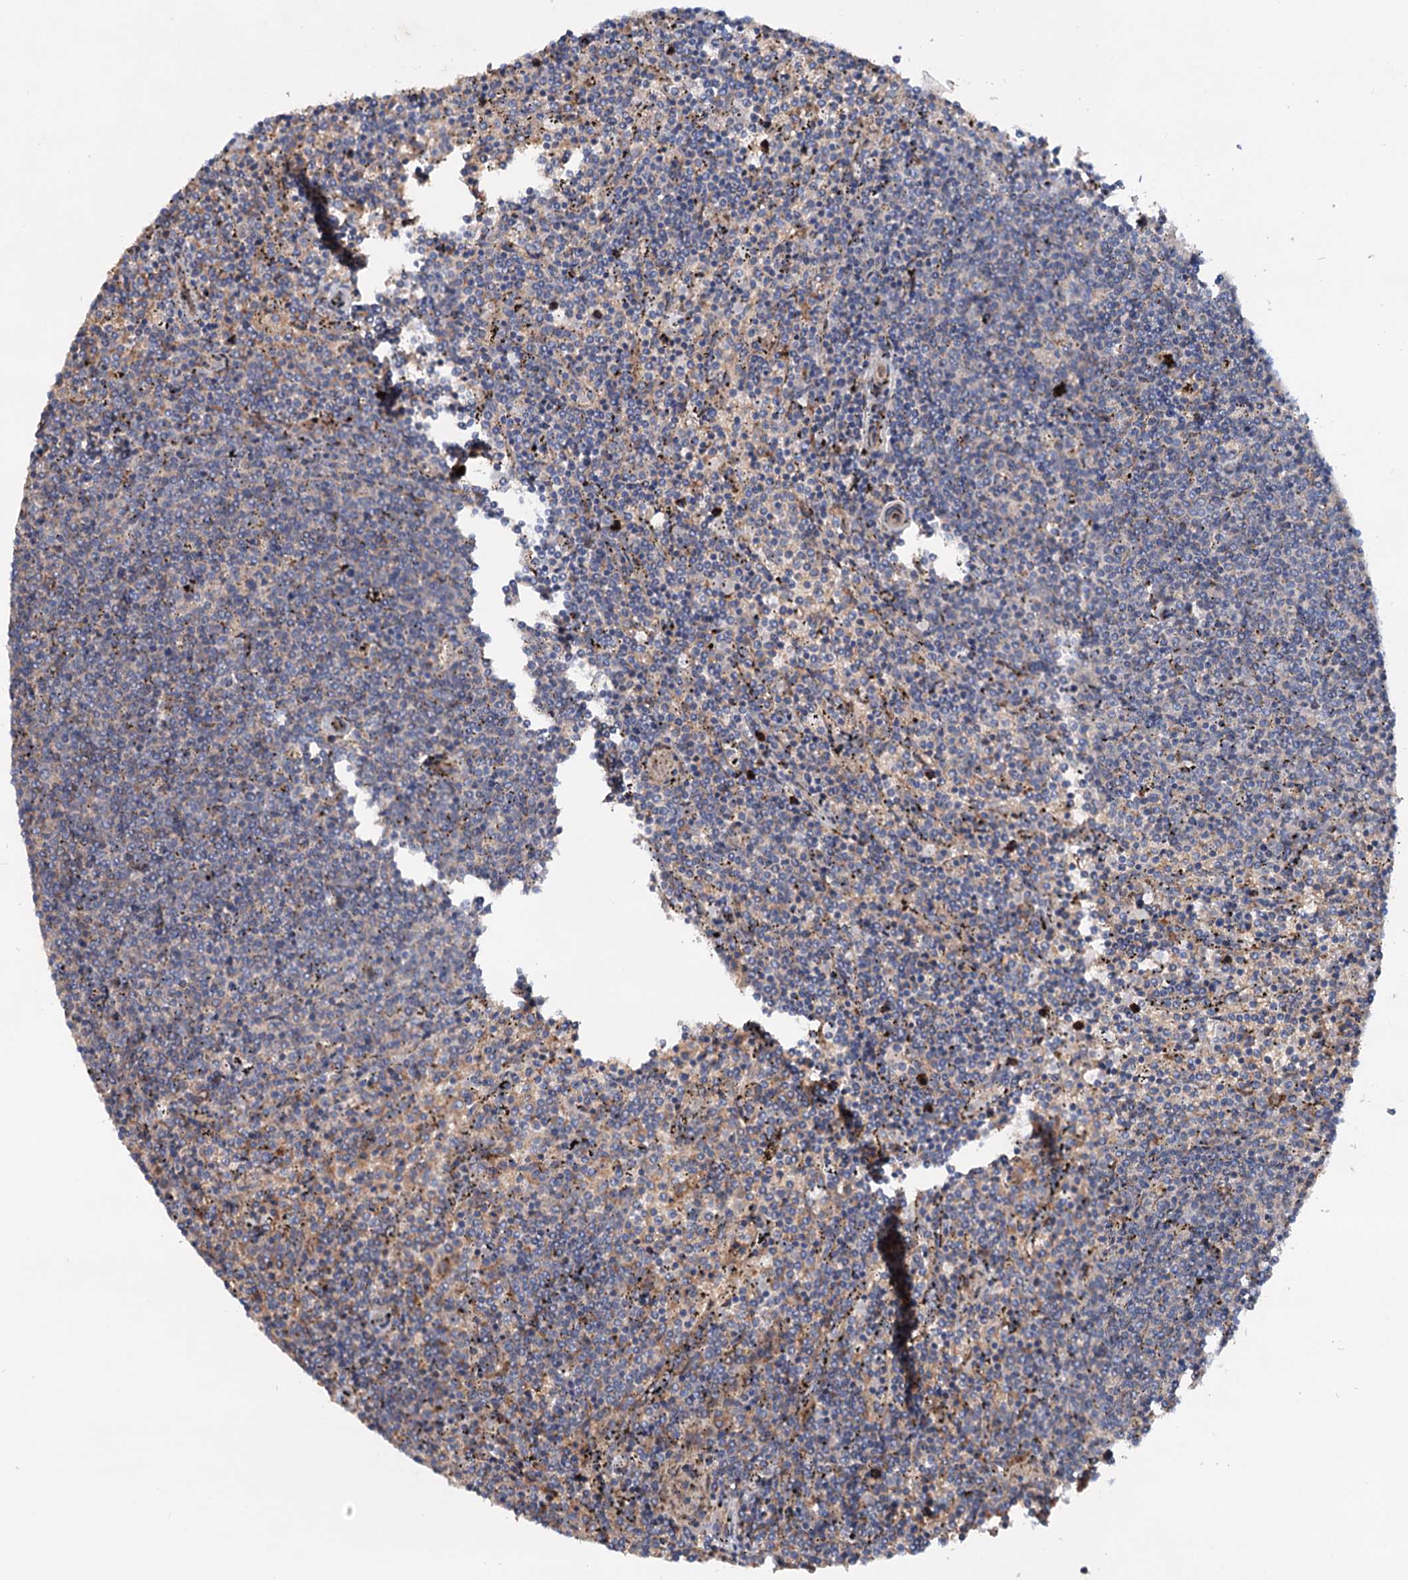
{"staining": {"intensity": "negative", "quantity": "none", "location": "none"}, "tissue": "lymphoma", "cell_type": "Tumor cells", "image_type": "cancer", "snomed": [{"axis": "morphology", "description": "Malignant lymphoma, non-Hodgkin's type, Low grade"}, {"axis": "topography", "description": "Spleen"}], "caption": "DAB (3,3'-diaminobenzidine) immunohistochemical staining of human low-grade malignant lymphoma, non-Hodgkin's type reveals no significant staining in tumor cells.", "gene": "PTDSS2", "patient": {"sex": "female", "age": 50}}